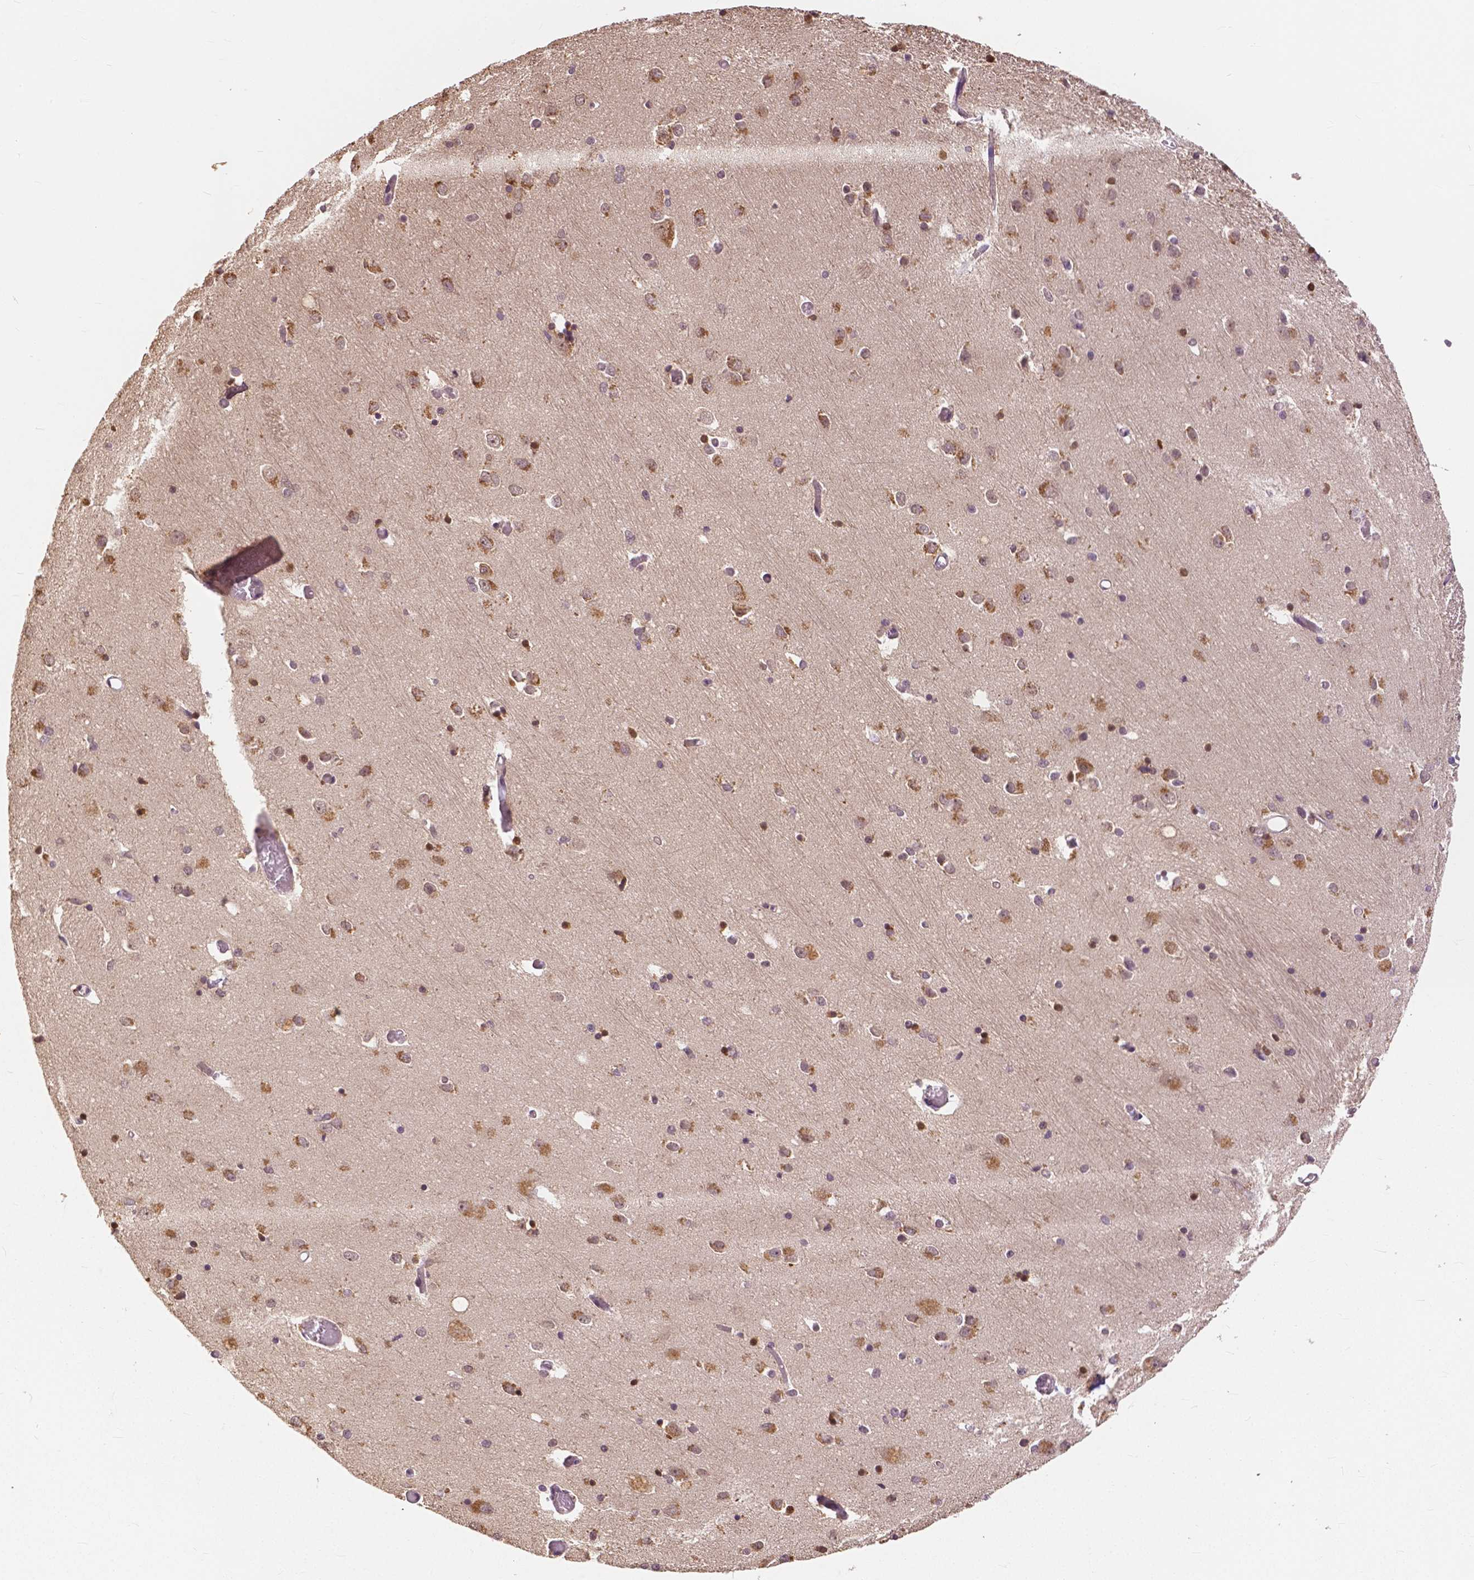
{"staining": {"intensity": "weak", "quantity": "<25%", "location": "nuclear"}, "tissue": "caudate", "cell_type": "Glial cells", "image_type": "normal", "snomed": [{"axis": "morphology", "description": "Normal tissue, NOS"}, {"axis": "topography", "description": "Lateral ventricle wall"}, {"axis": "topography", "description": "Hippocampus"}], "caption": "Caudate stained for a protein using IHC shows no positivity glial cells.", "gene": "MAP1LC3B", "patient": {"sex": "female", "age": 63}}